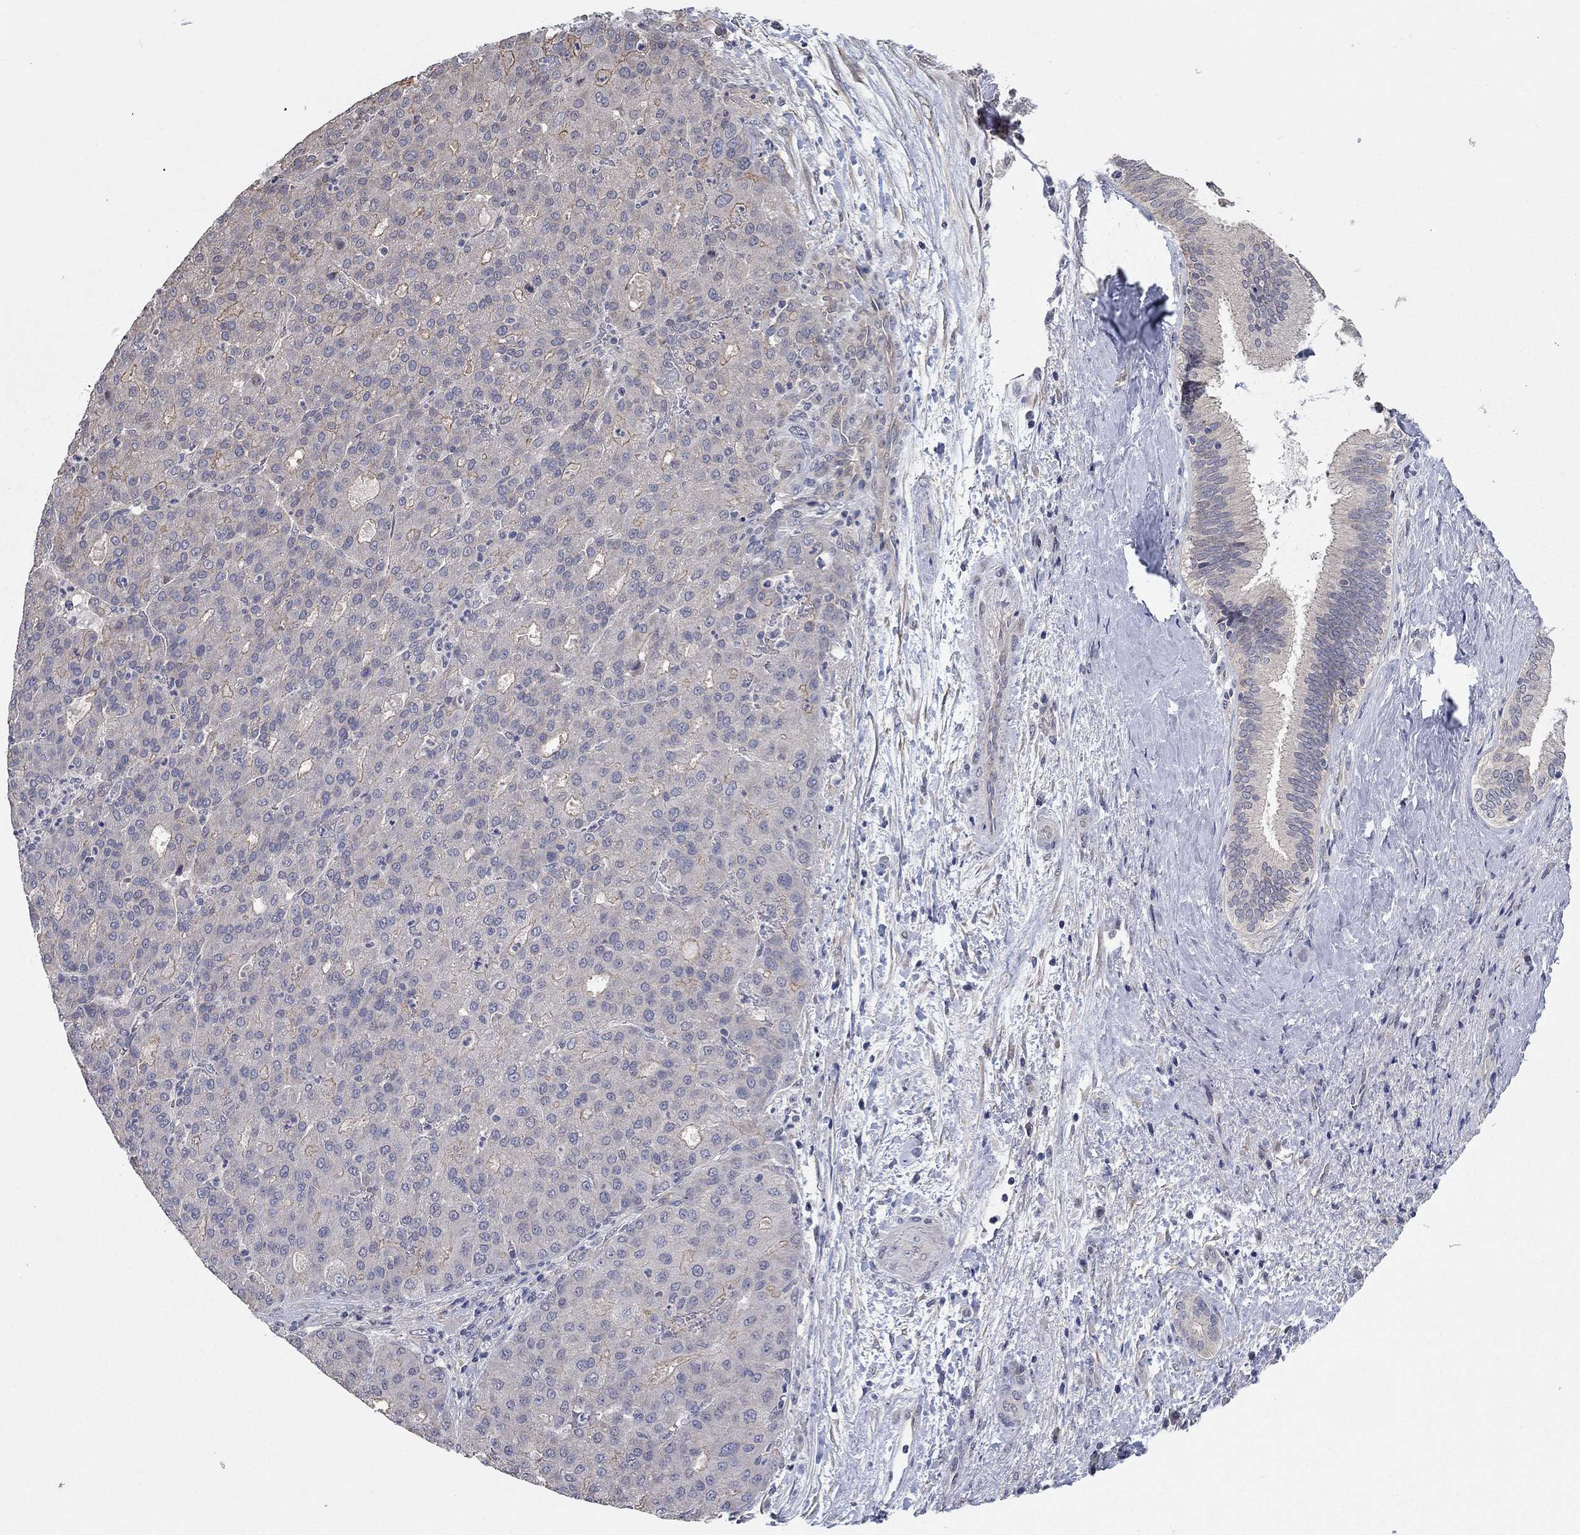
{"staining": {"intensity": "negative", "quantity": "none", "location": "none"}, "tissue": "liver cancer", "cell_type": "Tumor cells", "image_type": "cancer", "snomed": [{"axis": "morphology", "description": "Carcinoma, Hepatocellular, NOS"}, {"axis": "topography", "description": "Liver"}], "caption": "Tumor cells show no significant expression in liver cancer. Brightfield microscopy of immunohistochemistry stained with DAB (3,3'-diaminobenzidine) (brown) and hematoxylin (blue), captured at high magnification.", "gene": "WASF3", "patient": {"sex": "male", "age": 65}}